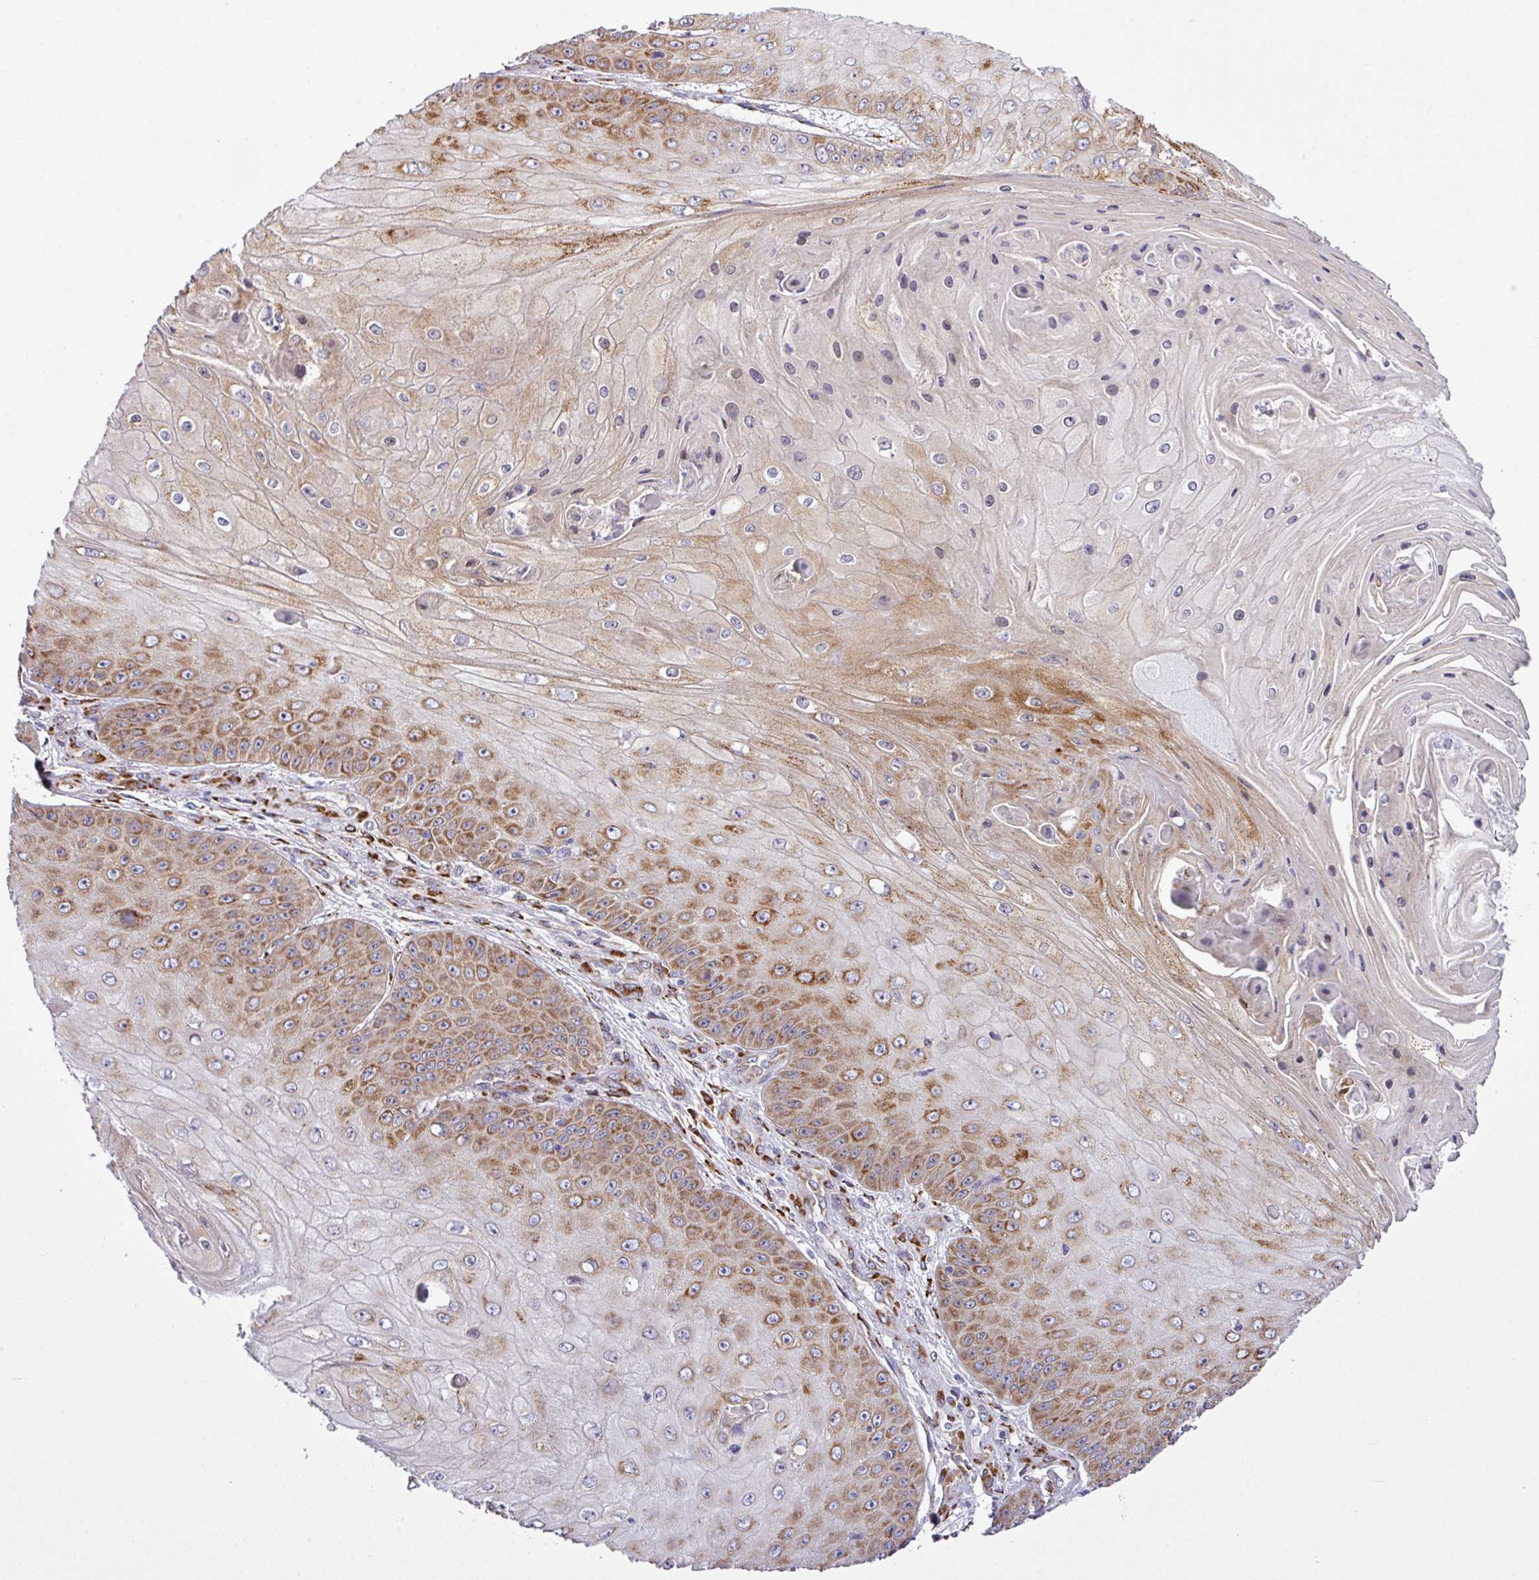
{"staining": {"intensity": "strong", "quantity": "25%-75%", "location": "cytoplasmic/membranous"}, "tissue": "skin cancer", "cell_type": "Tumor cells", "image_type": "cancer", "snomed": [{"axis": "morphology", "description": "Squamous cell carcinoma, NOS"}, {"axis": "topography", "description": "Skin"}], "caption": "Skin squamous cell carcinoma stained with DAB immunohistochemistry (IHC) shows high levels of strong cytoplasmic/membranous positivity in about 25%-75% of tumor cells.", "gene": "CFAP97", "patient": {"sex": "male", "age": 70}}